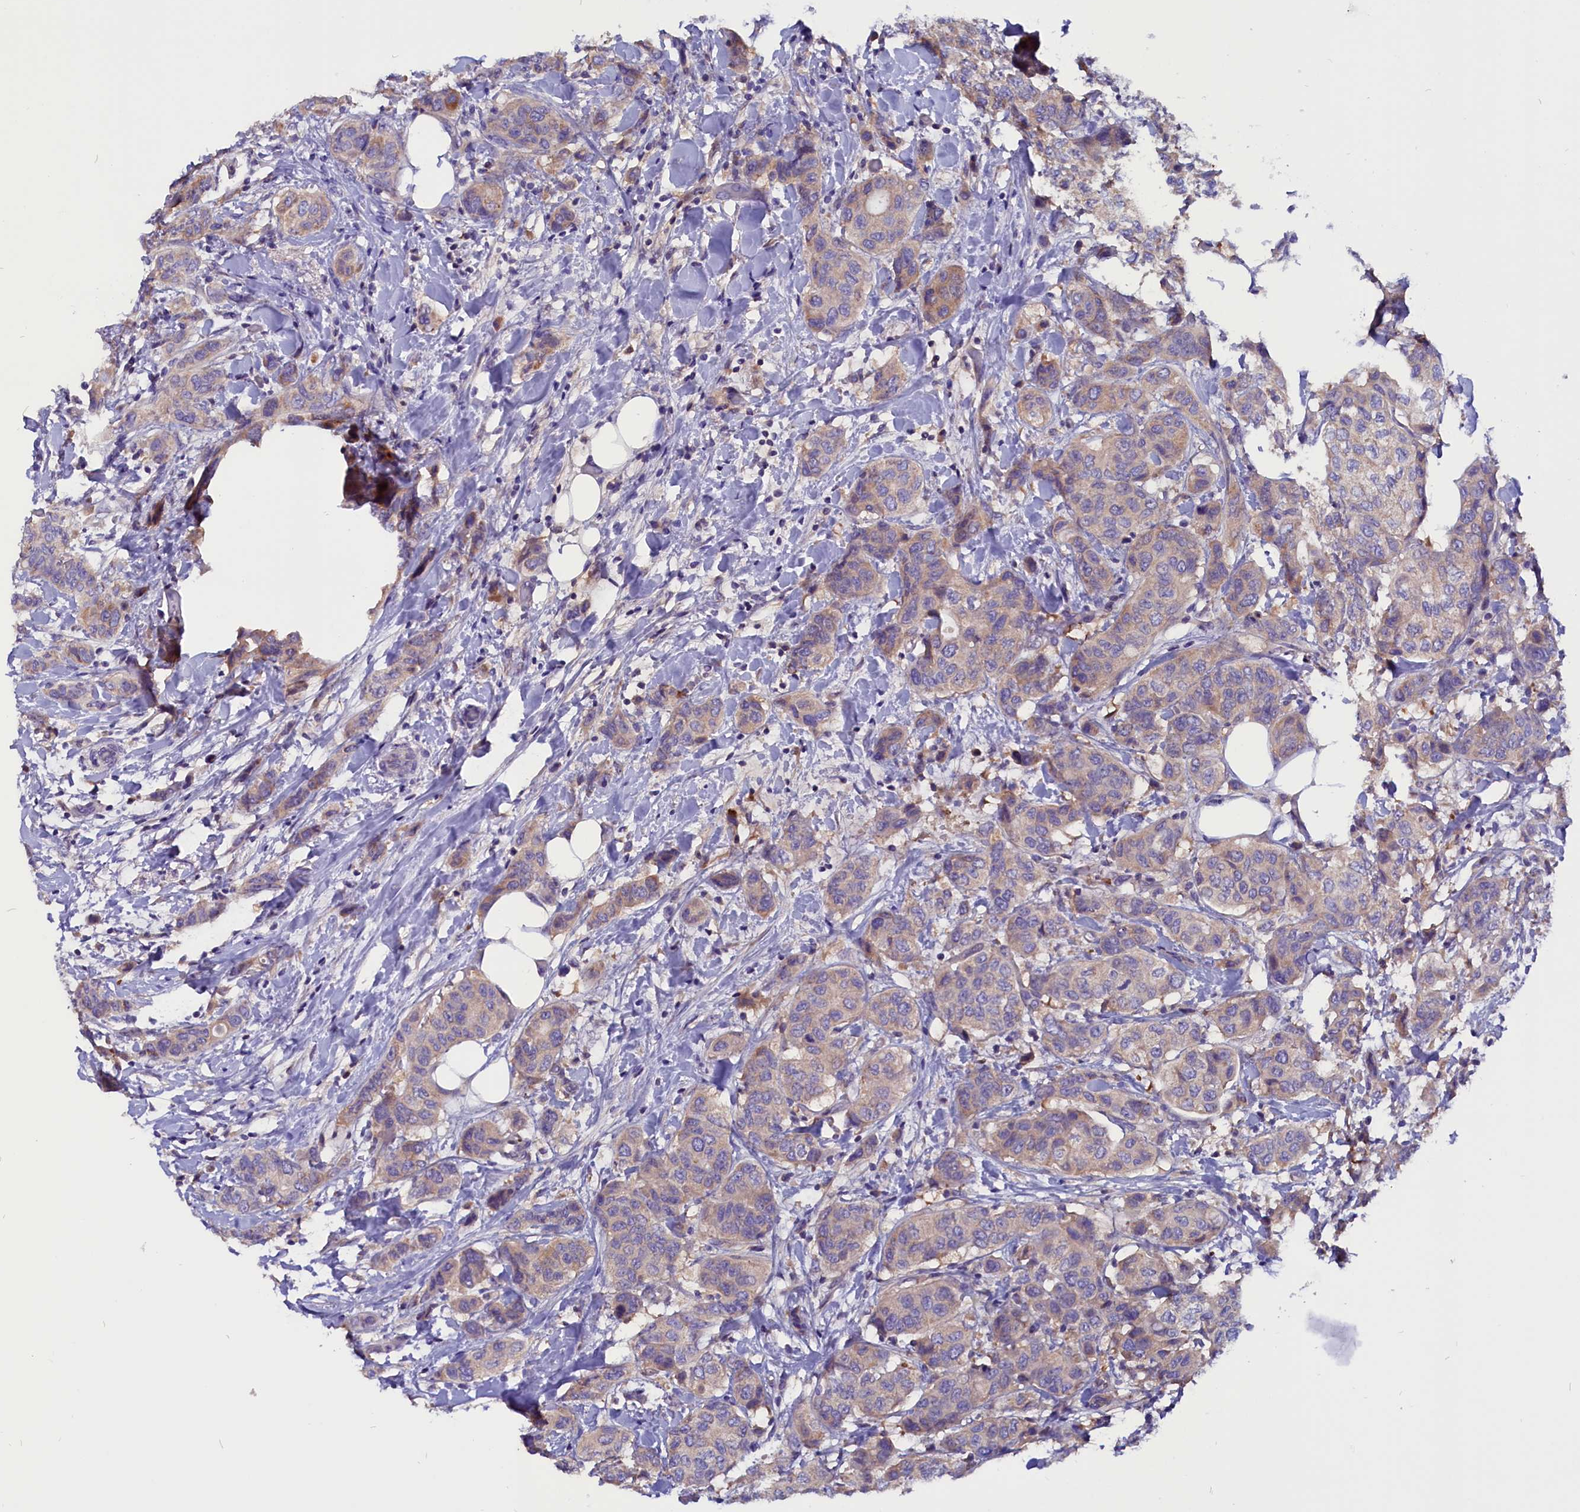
{"staining": {"intensity": "weak", "quantity": "25%-75%", "location": "cytoplasmic/membranous"}, "tissue": "breast cancer", "cell_type": "Tumor cells", "image_type": "cancer", "snomed": [{"axis": "morphology", "description": "Lobular carcinoma"}, {"axis": "topography", "description": "Breast"}], "caption": "DAB (3,3'-diaminobenzidine) immunohistochemical staining of breast cancer (lobular carcinoma) shows weak cytoplasmic/membranous protein staining in approximately 25%-75% of tumor cells. (DAB (3,3'-diaminobenzidine) = brown stain, brightfield microscopy at high magnification).", "gene": "CCBE1", "patient": {"sex": "female", "age": 51}}